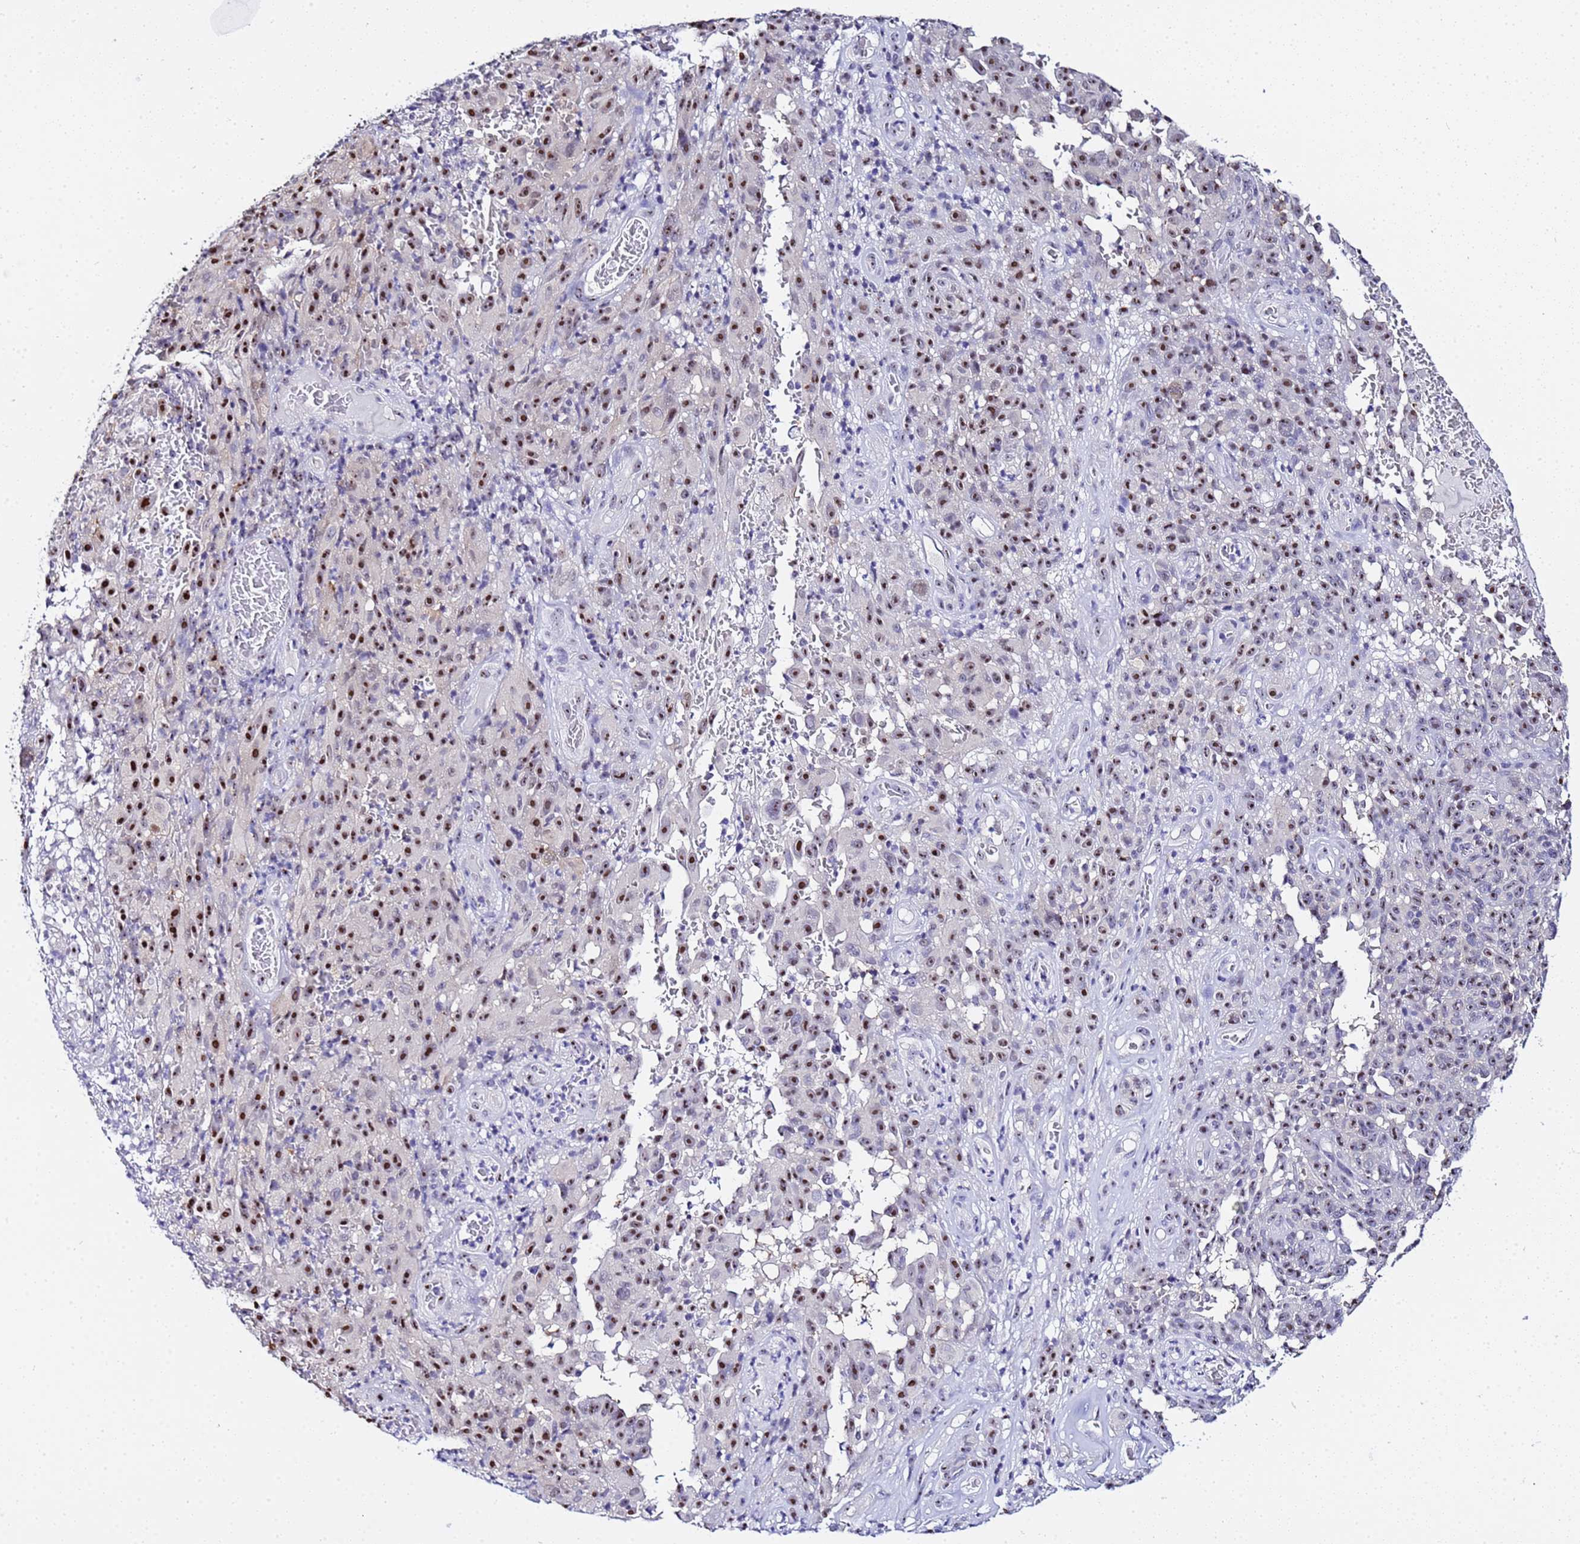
{"staining": {"intensity": "moderate", "quantity": ">75%", "location": "nuclear"}, "tissue": "melanoma", "cell_type": "Tumor cells", "image_type": "cancer", "snomed": [{"axis": "morphology", "description": "Malignant melanoma, NOS"}, {"axis": "topography", "description": "Skin"}], "caption": "Immunohistochemistry (IHC) of human melanoma displays medium levels of moderate nuclear positivity in approximately >75% of tumor cells. (Brightfield microscopy of DAB IHC at high magnification).", "gene": "ACTL6B", "patient": {"sex": "female", "age": 82}}